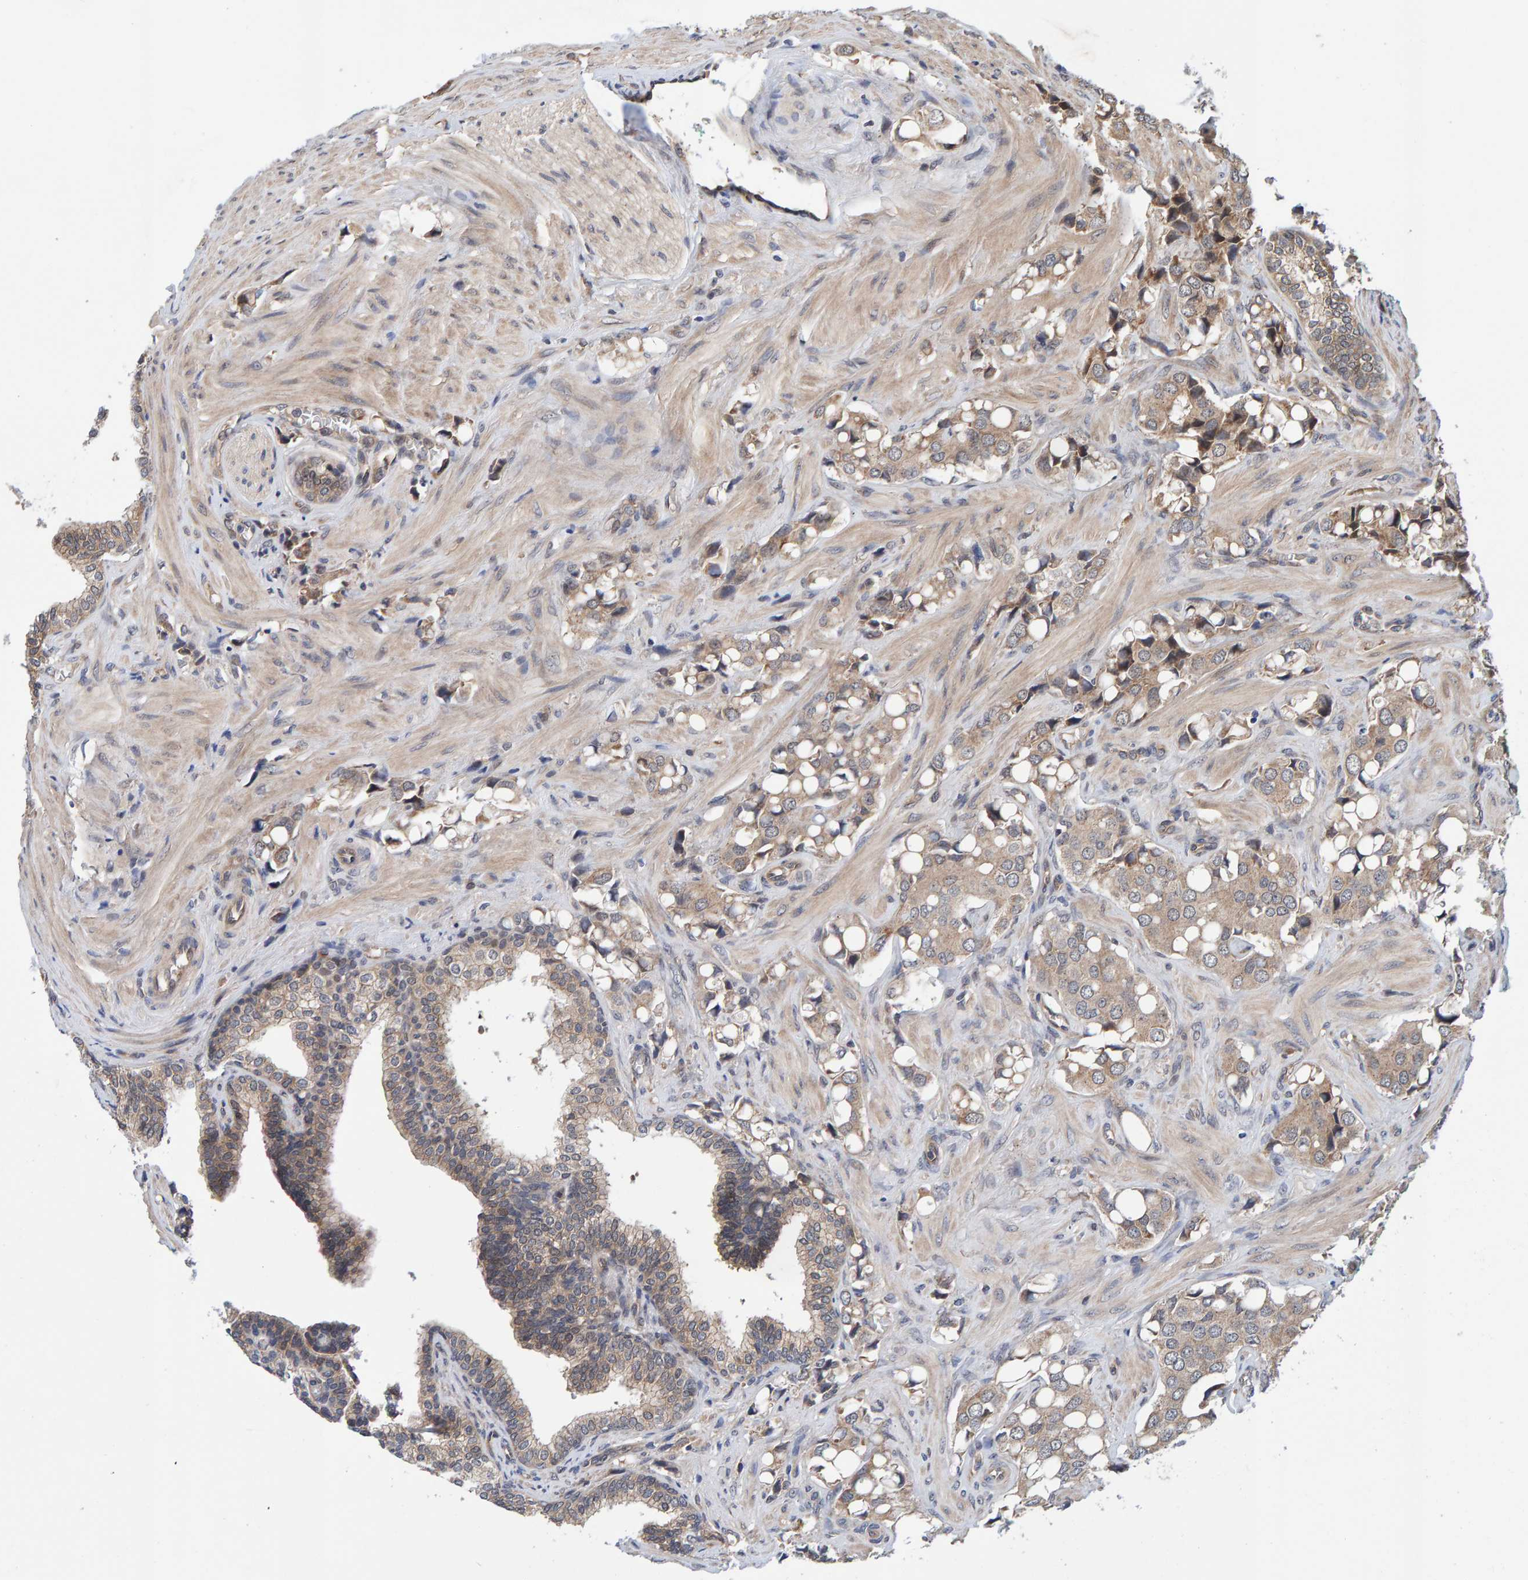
{"staining": {"intensity": "weak", "quantity": ">75%", "location": "cytoplasmic/membranous"}, "tissue": "prostate cancer", "cell_type": "Tumor cells", "image_type": "cancer", "snomed": [{"axis": "morphology", "description": "Adenocarcinoma, High grade"}, {"axis": "topography", "description": "Prostate"}], "caption": "Immunohistochemistry (IHC) of prostate cancer reveals low levels of weak cytoplasmic/membranous staining in about >75% of tumor cells. Immunohistochemistry (IHC) stains the protein in brown and the nuclei are stained blue.", "gene": "SCRN2", "patient": {"sex": "male", "age": 52}}